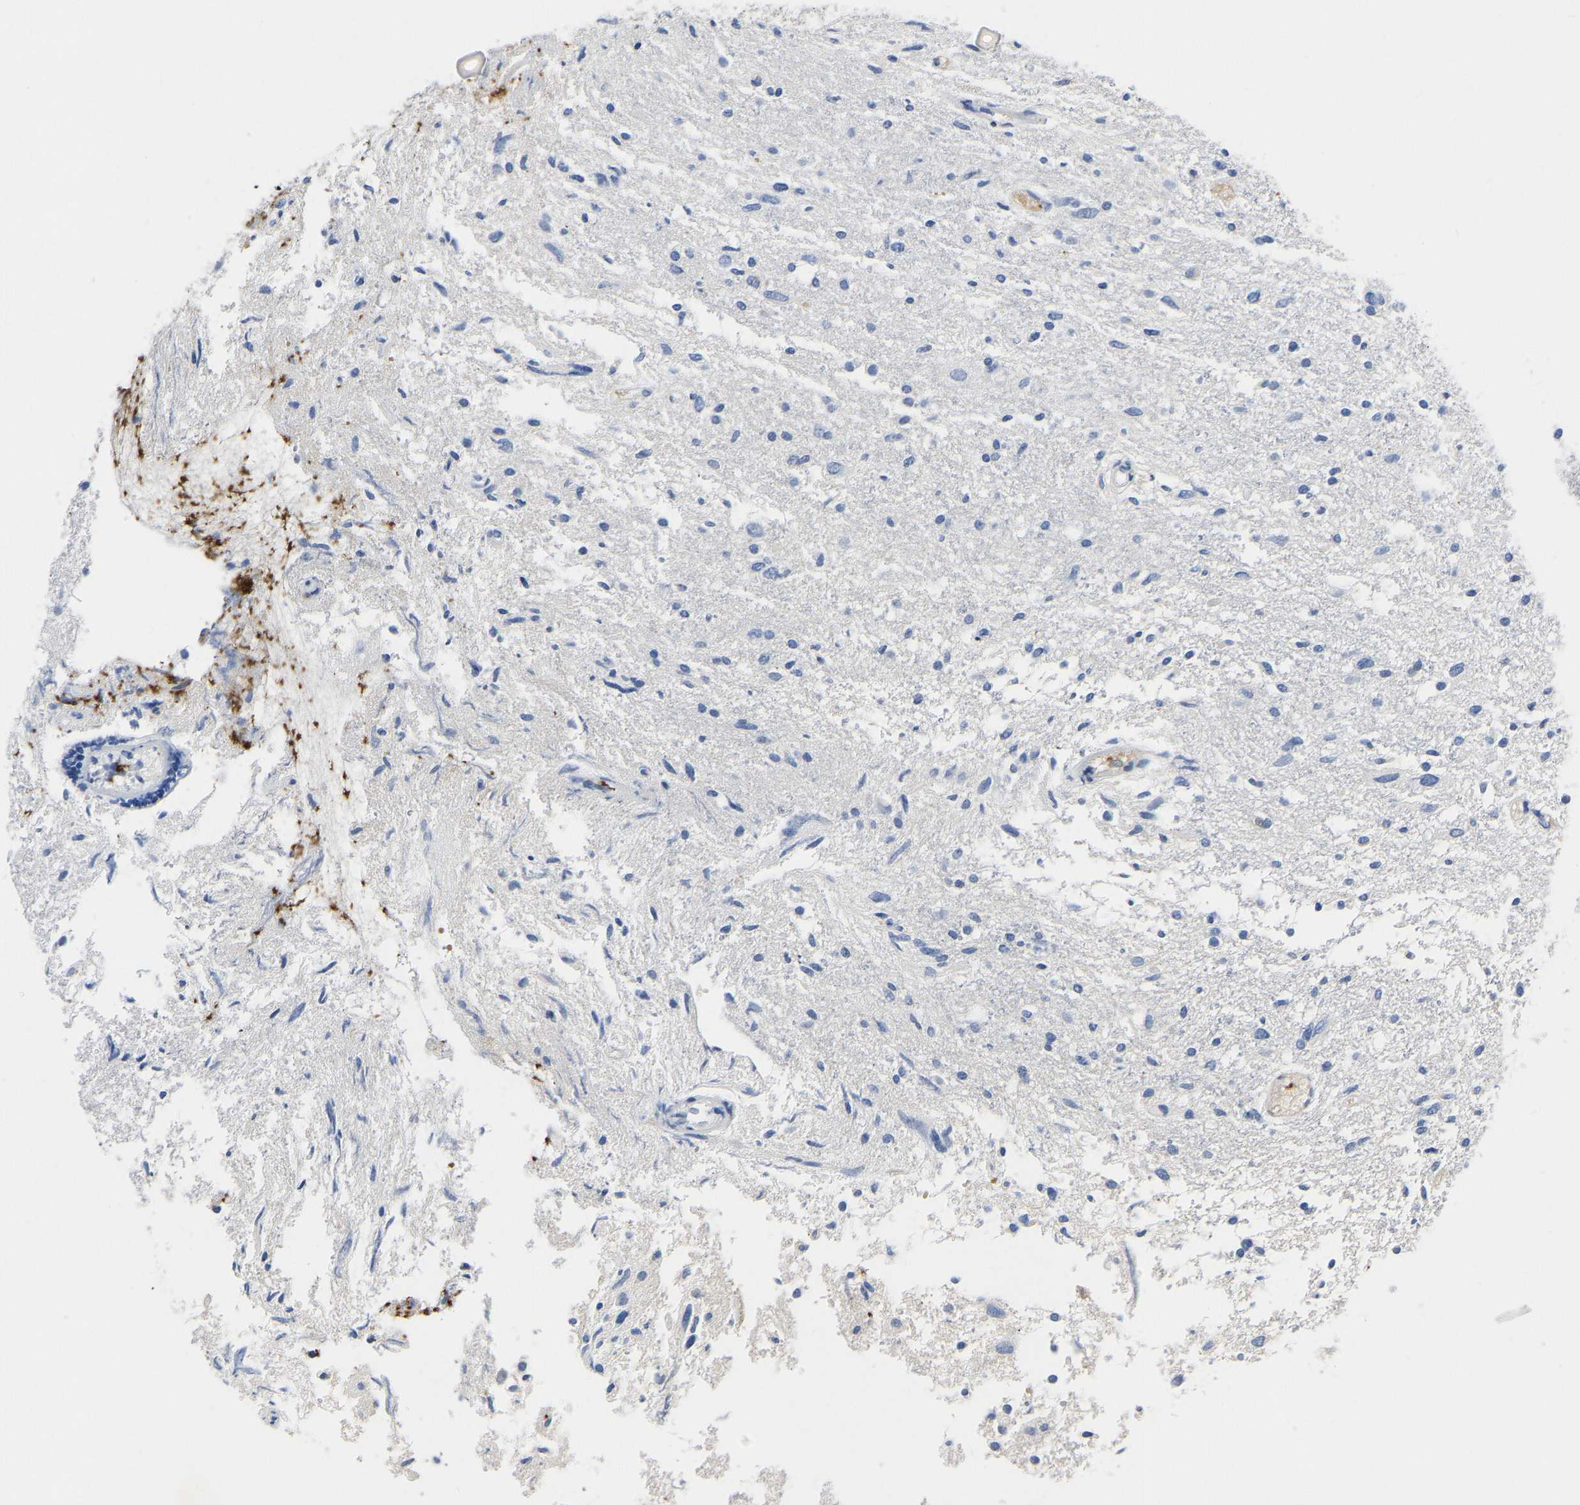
{"staining": {"intensity": "negative", "quantity": "none", "location": "none"}, "tissue": "glioma", "cell_type": "Tumor cells", "image_type": "cancer", "snomed": [{"axis": "morphology", "description": "Glioma, malignant, High grade"}, {"axis": "topography", "description": "Brain"}], "caption": "Histopathology image shows no protein positivity in tumor cells of malignant glioma (high-grade) tissue. The staining was performed using DAB to visualize the protein expression in brown, while the nuclei were stained in blue with hematoxylin (Magnification: 20x).", "gene": "FGF18", "patient": {"sex": "female", "age": 59}}